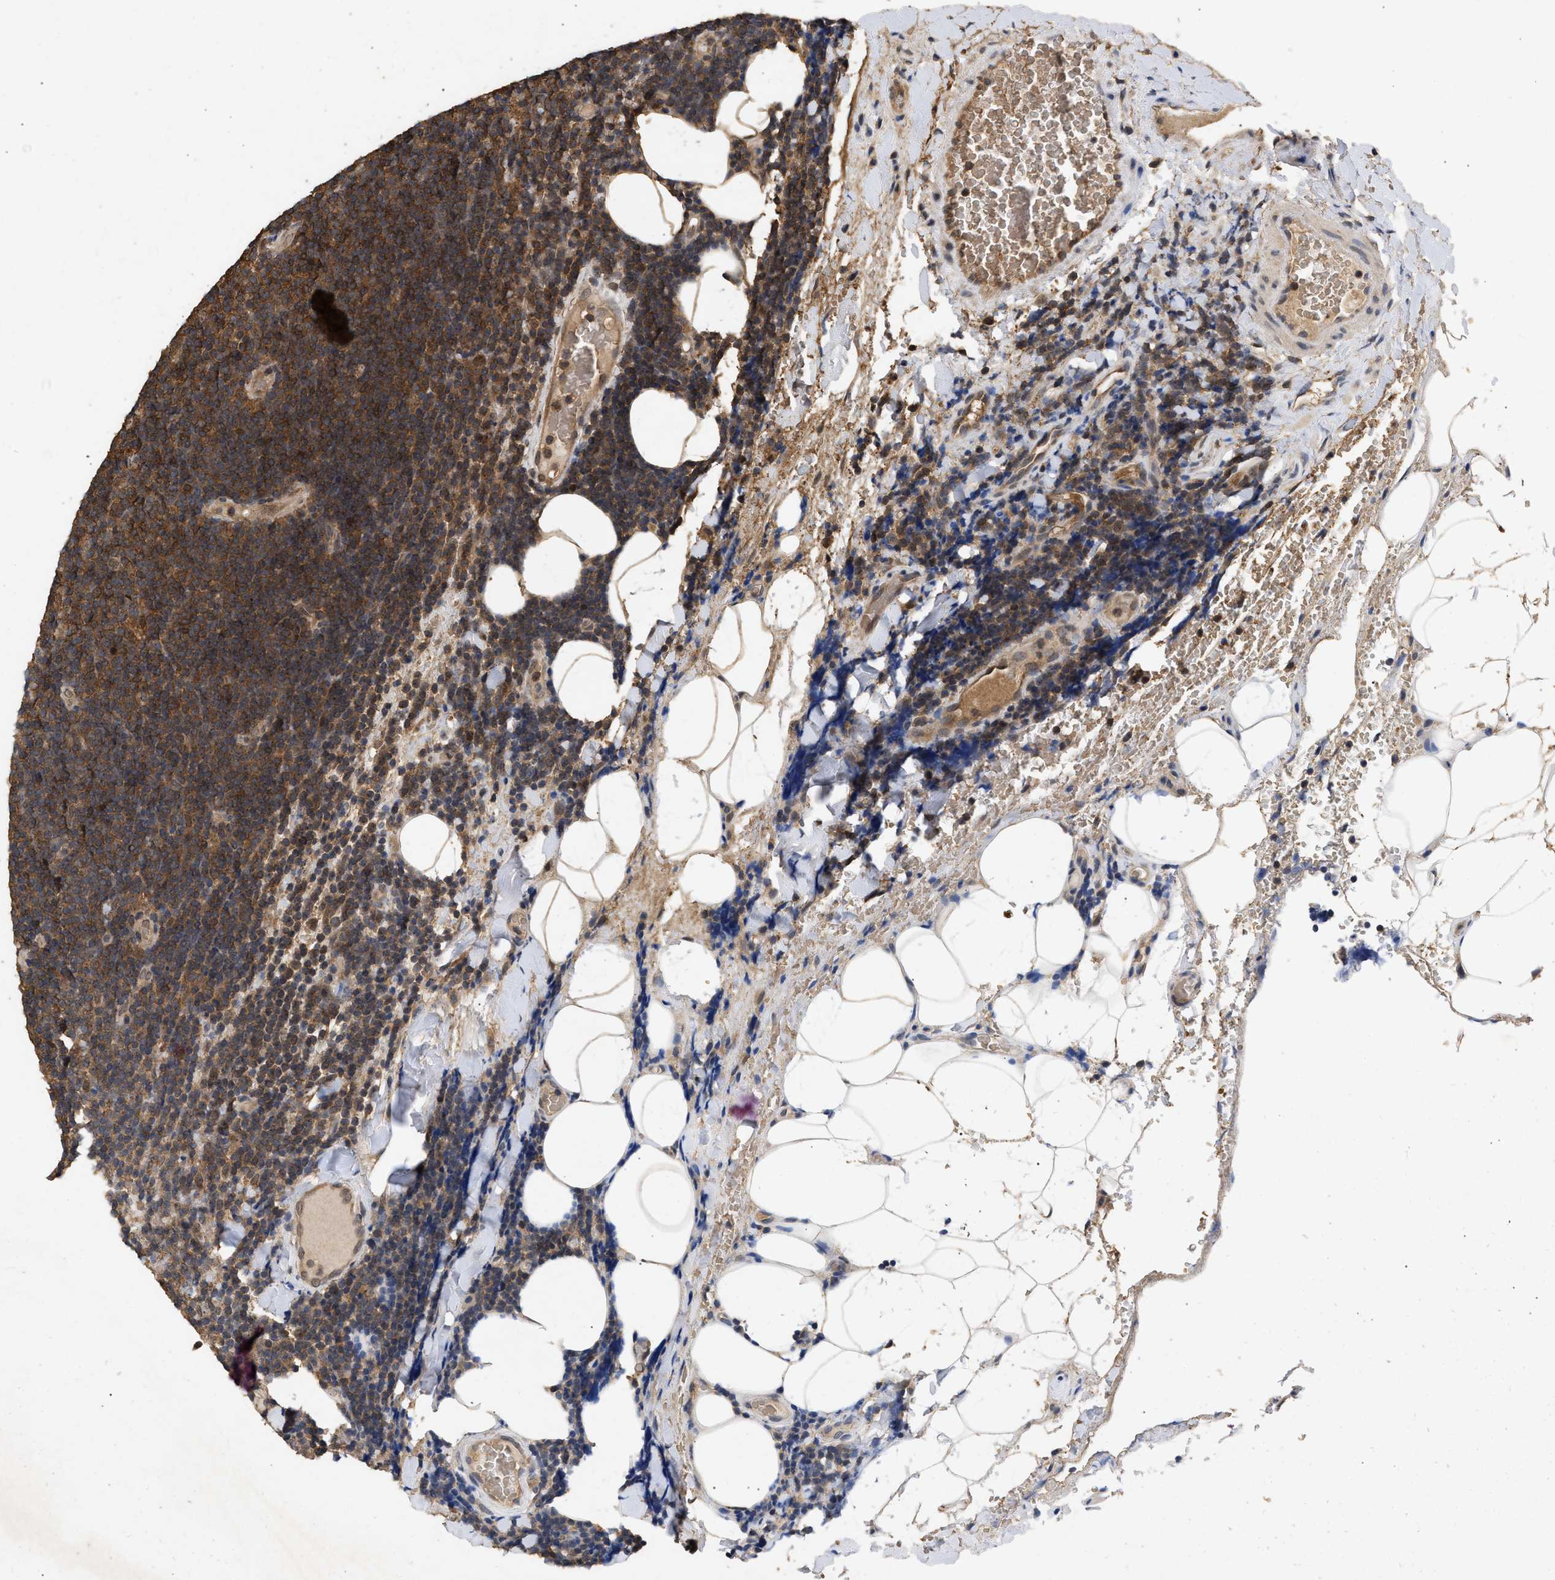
{"staining": {"intensity": "strong", "quantity": ">75%", "location": "cytoplasmic/membranous,nuclear"}, "tissue": "lymphoma", "cell_type": "Tumor cells", "image_type": "cancer", "snomed": [{"axis": "morphology", "description": "Malignant lymphoma, non-Hodgkin's type, Low grade"}, {"axis": "topography", "description": "Lymph node"}], "caption": "Immunohistochemical staining of human lymphoma exhibits high levels of strong cytoplasmic/membranous and nuclear staining in approximately >75% of tumor cells. The staining was performed using DAB, with brown indicating positive protein expression. Nuclei are stained blue with hematoxylin.", "gene": "FITM1", "patient": {"sex": "male", "age": 66}}